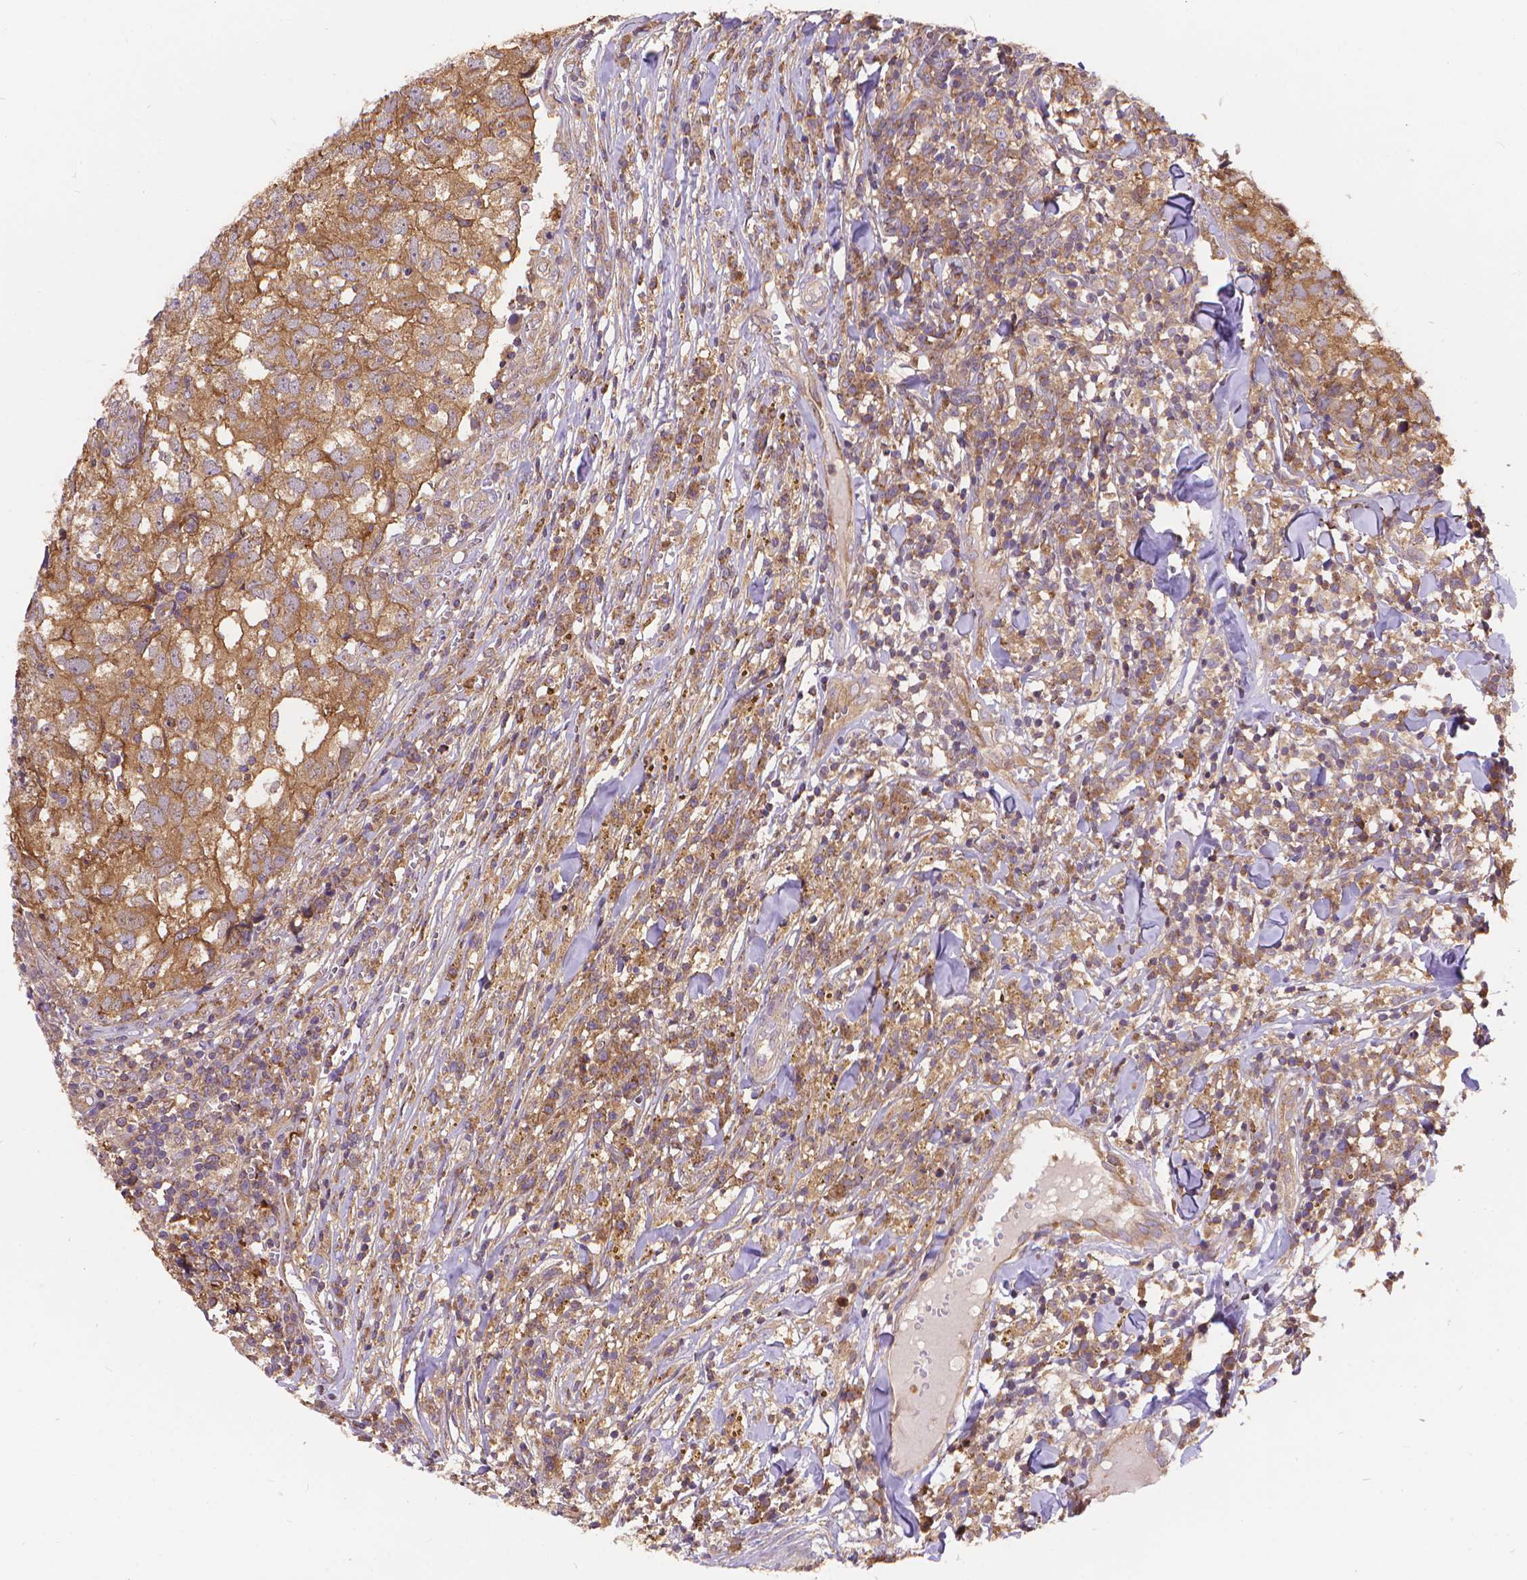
{"staining": {"intensity": "weak", "quantity": ">75%", "location": "cytoplasmic/membranous"}, "tissue": "breast cancer", "cell_type": "Tumor cells", "image_type": "cancer", "snomed": [{"axis": "morphology", "description": "Duct carcinoma"}, {"axis": "topography", "description": "Breast"}], "caption": "Weak cytoplasmic/membranous expression is appreciated in approximately >75% of tumor cells in breast cancer (intraductal carcinoma).", "gene": "ARAP1", "patient": {"sex": "female", "age": 30}}